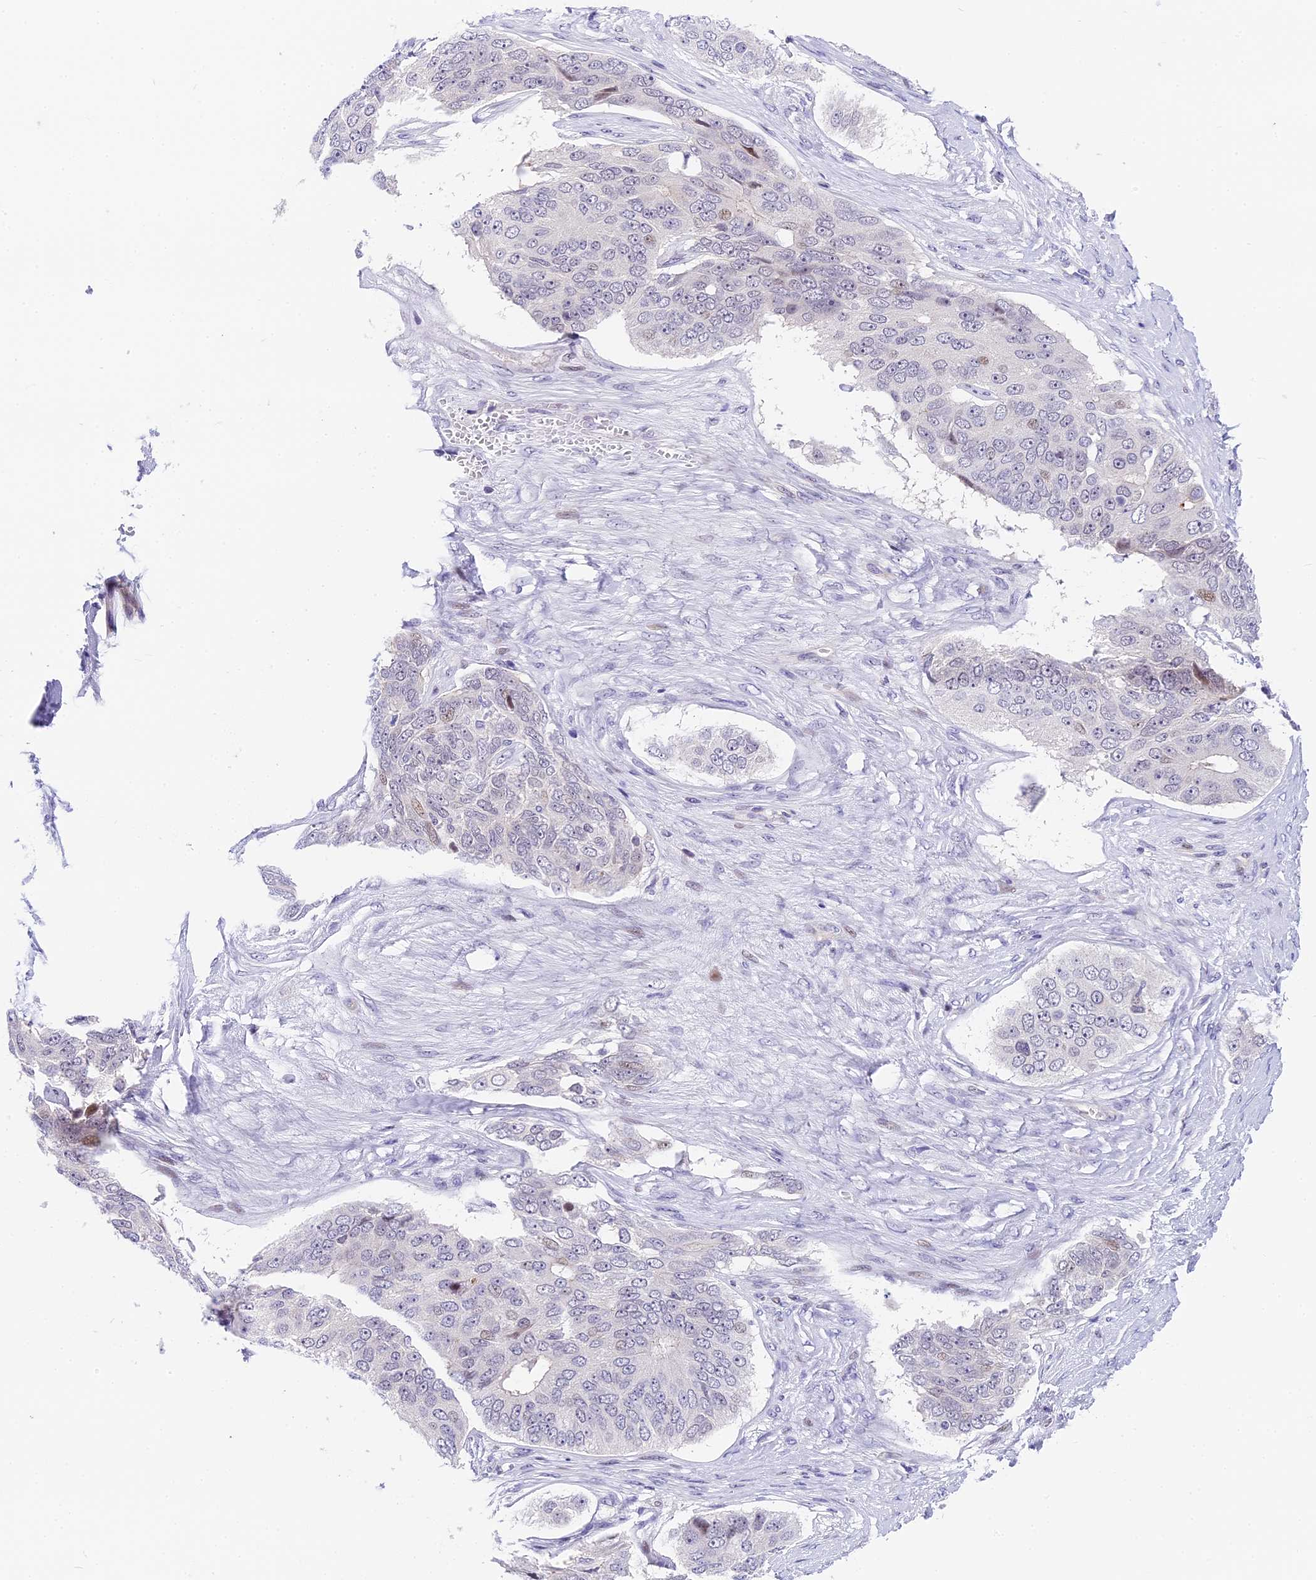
{"staining": {"intensity": "negative", "quantity": "none", "location": "none"}, "tissue": "ovarian cancer", "cell_type": "Tumor cells", "image_type": "cancer", "snomed": [{"axis": "morphology", "description": "Carcinoma, endometroid"}, {"axis": "topography", "description": "Ovary"}], "caption": "There is no significant expression in tumor cells of ovarian cancer (endometroid carcinoma).", "gene": "MIDN", "patient": {"sex": "female", "age": 51}}